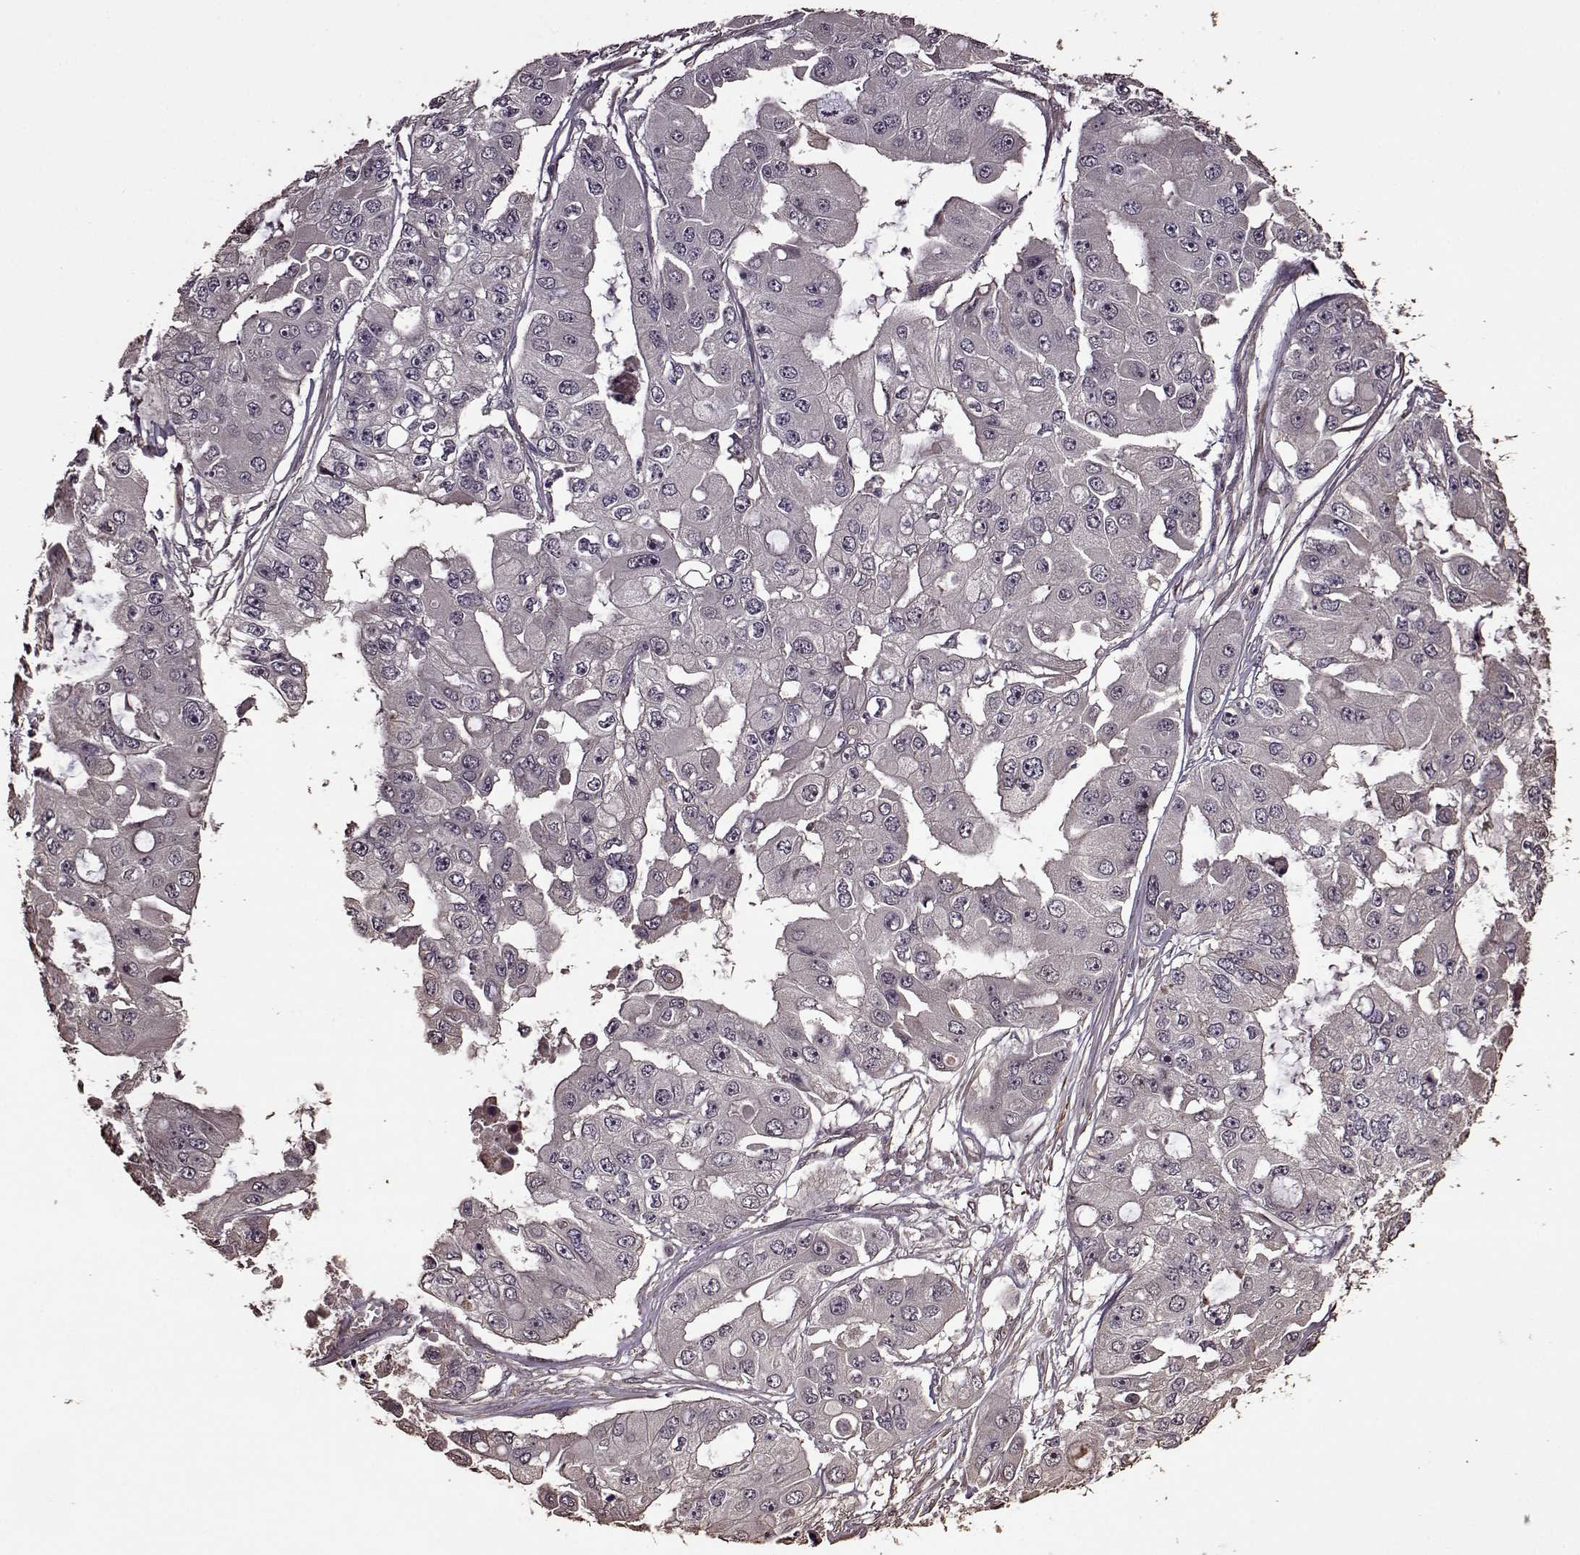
{"staining": {"intensity": "negative", "quantity": "none", "location": "none"}, "tissue": "ovarian cancer", "cell_type": "Tumor cells", "image_type": "cancer", "snomed": [{"axis": "morphology", "description": "Cystadenocarcinoma, serous, NOS"}, {"axis": "topography", "description": "Ovary"}], "caption": "Human ovarian cancer (serous cystadenocarcinoma) stained for a protein using immunohistochemistry (IHC) exhibits no positivity in tumor cells.", "gene": "FBXW11", "patient": {"sex": "female", "age": 56}}